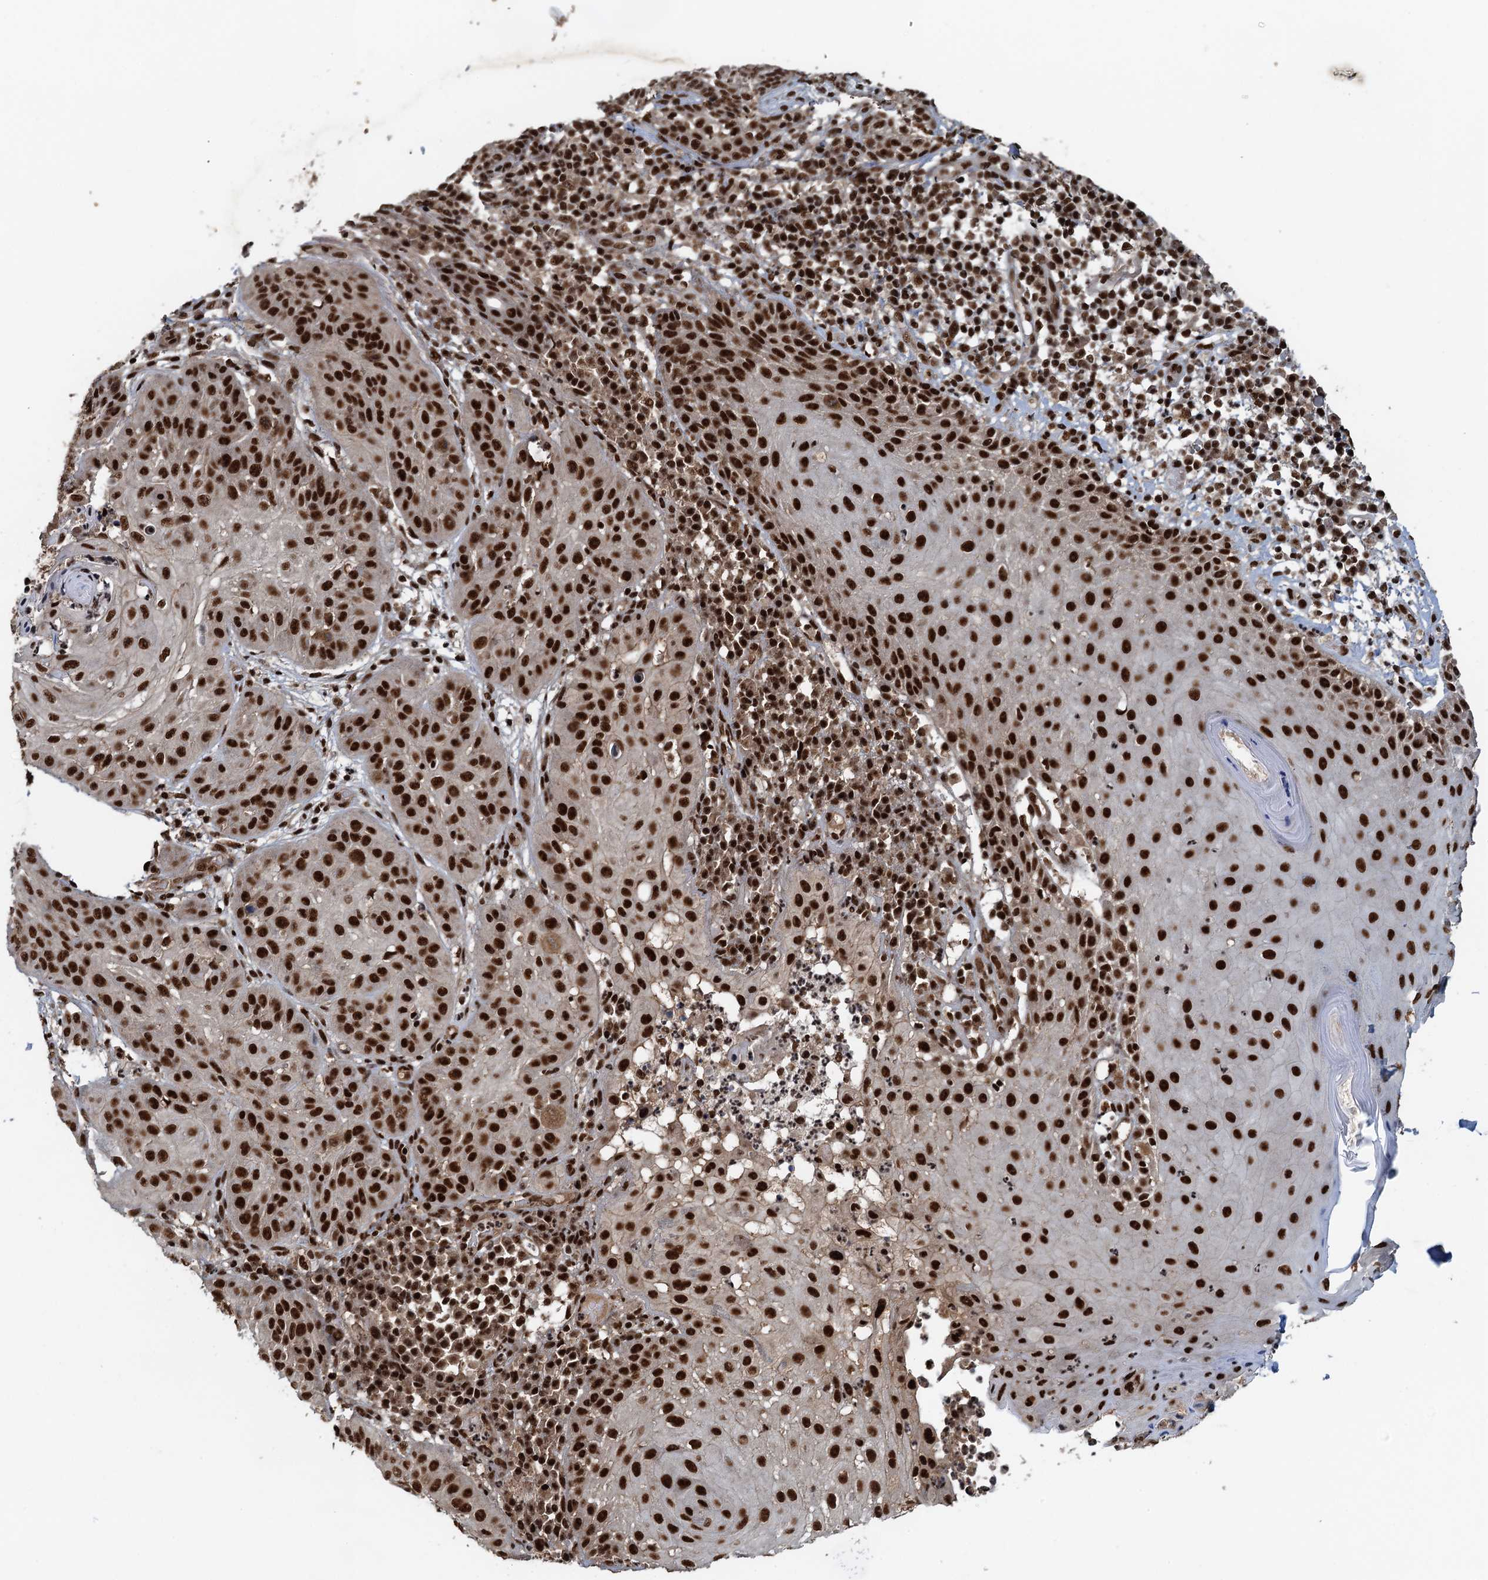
{"staining": {"intensity": "strong", "quantity": ">75%", "location": "nuclear"}, "tissue": "skin cancer", "cell_type": "Tumor cells", "image_type": "cancer", "snomed": [{"axis": "morphology", "description": "Normal tissue, NOS"}, {"axis": "morphology", "description": "Basal cell carcinoma"}, {"axis": "topography", "description": "Skin"}], "caption": "The micrograph displays staining of skin basal cell carcinoma, revealing strong nuclear protein expression (brown color) within tumor cells.", "gene": "ZC3H18", "patient": {"sex": "male", "age": 93}}